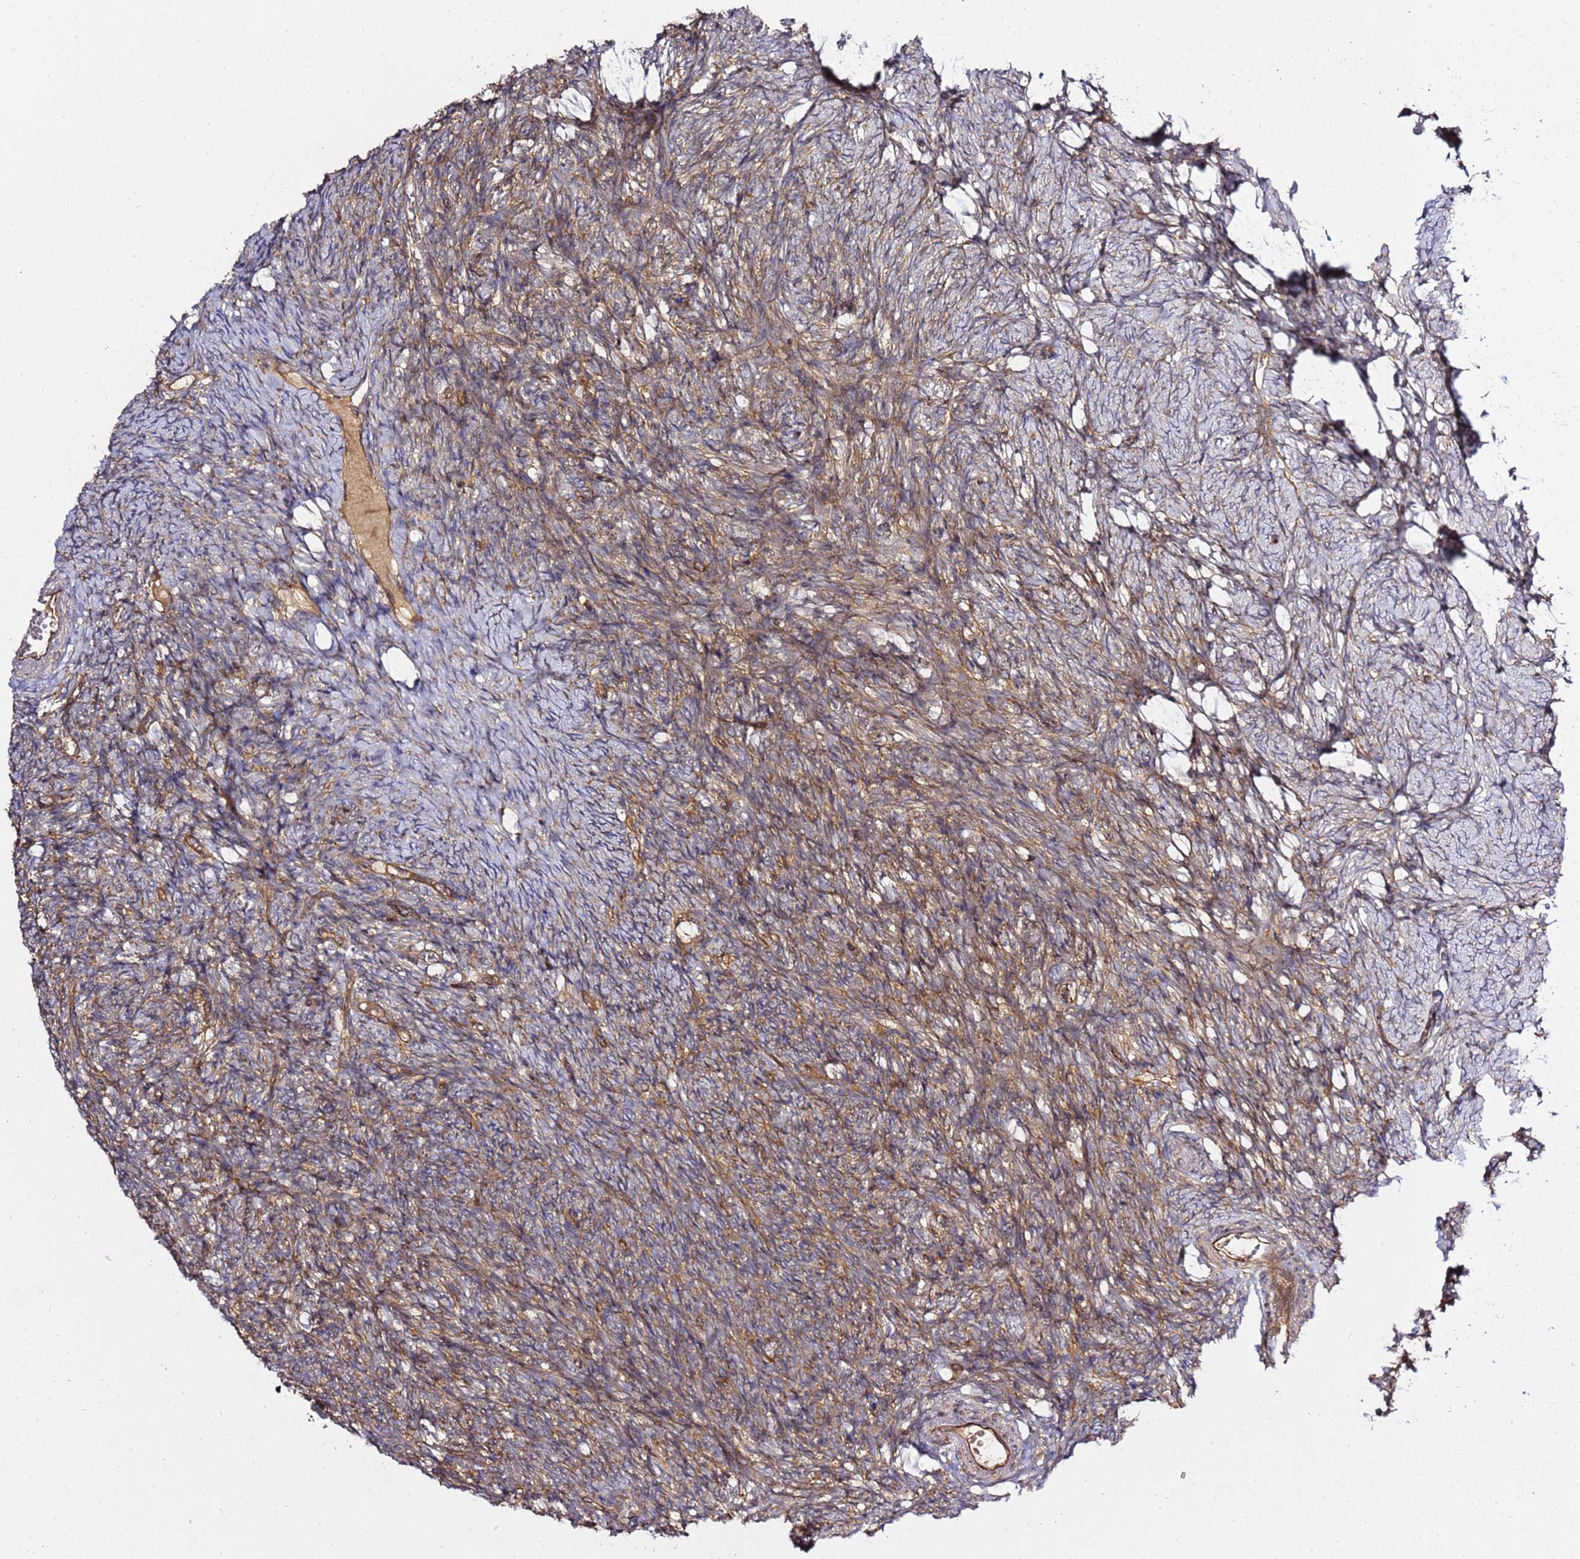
{"staining": {"intensity": "moderate", "quantity": "25%-75%", "location": "cytoplasmic/membranous"}, "tissue": "ovary", "cell_type": "Ovarian stroma cells", "image_type": "normal", "snomed": [{"axis": "morphology", "description": "Normal tissue, NOS"}, {"axis": "topography", "description": "Ovary"}], "caption": "A high-resolution histopathology image shows immunohistochemistry (IHC) staining of benign ovary, which exhibits moderate cytoplasmic/membranous staining in approximately 25%-75% of ovarian stroma cells.", "gene": "GNL1", "patient": {"sex": "female", "age": 39}}